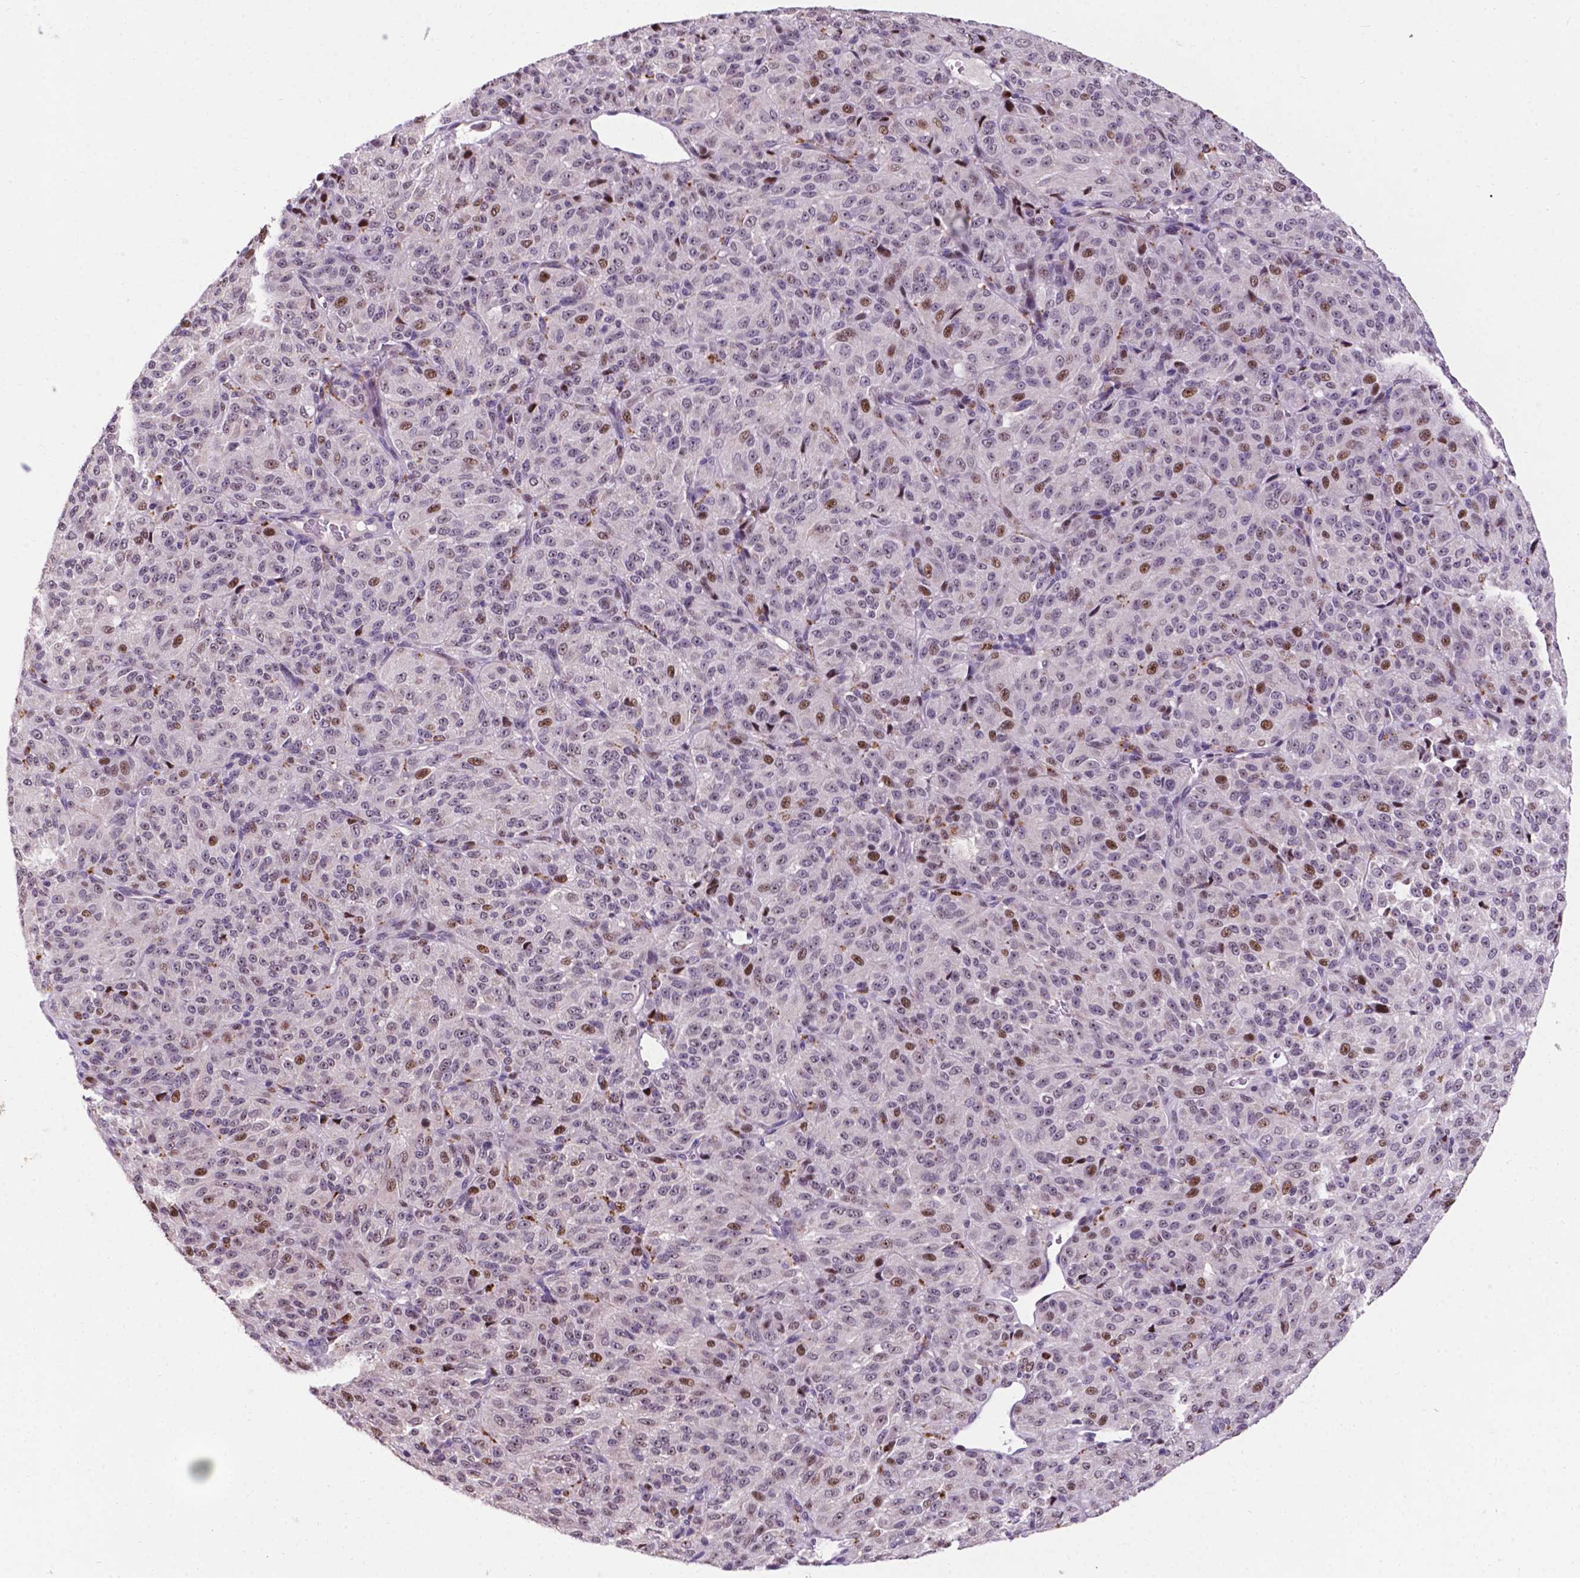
{"staining": {"intensity": "moderate", "quantity": "<25%", "location": "nuclear"}, "tissue": "melanoma", "cell_type": "Tumor cells", "image_type": "cancer", "snomed": [{"axis": "morphology", "description": "Malignant melanoma, Metastatic site"}, {"axis": "topography", "description": "Brain"}], "caption": "Malignant melanoma (metastatic site) was stained to show a protein in brown. There is low levels of moderate nuclear staining in approximately <25% of tumor cells.", "gene": "SMAD3", "patient": {"sex": "female", "age": 56}}